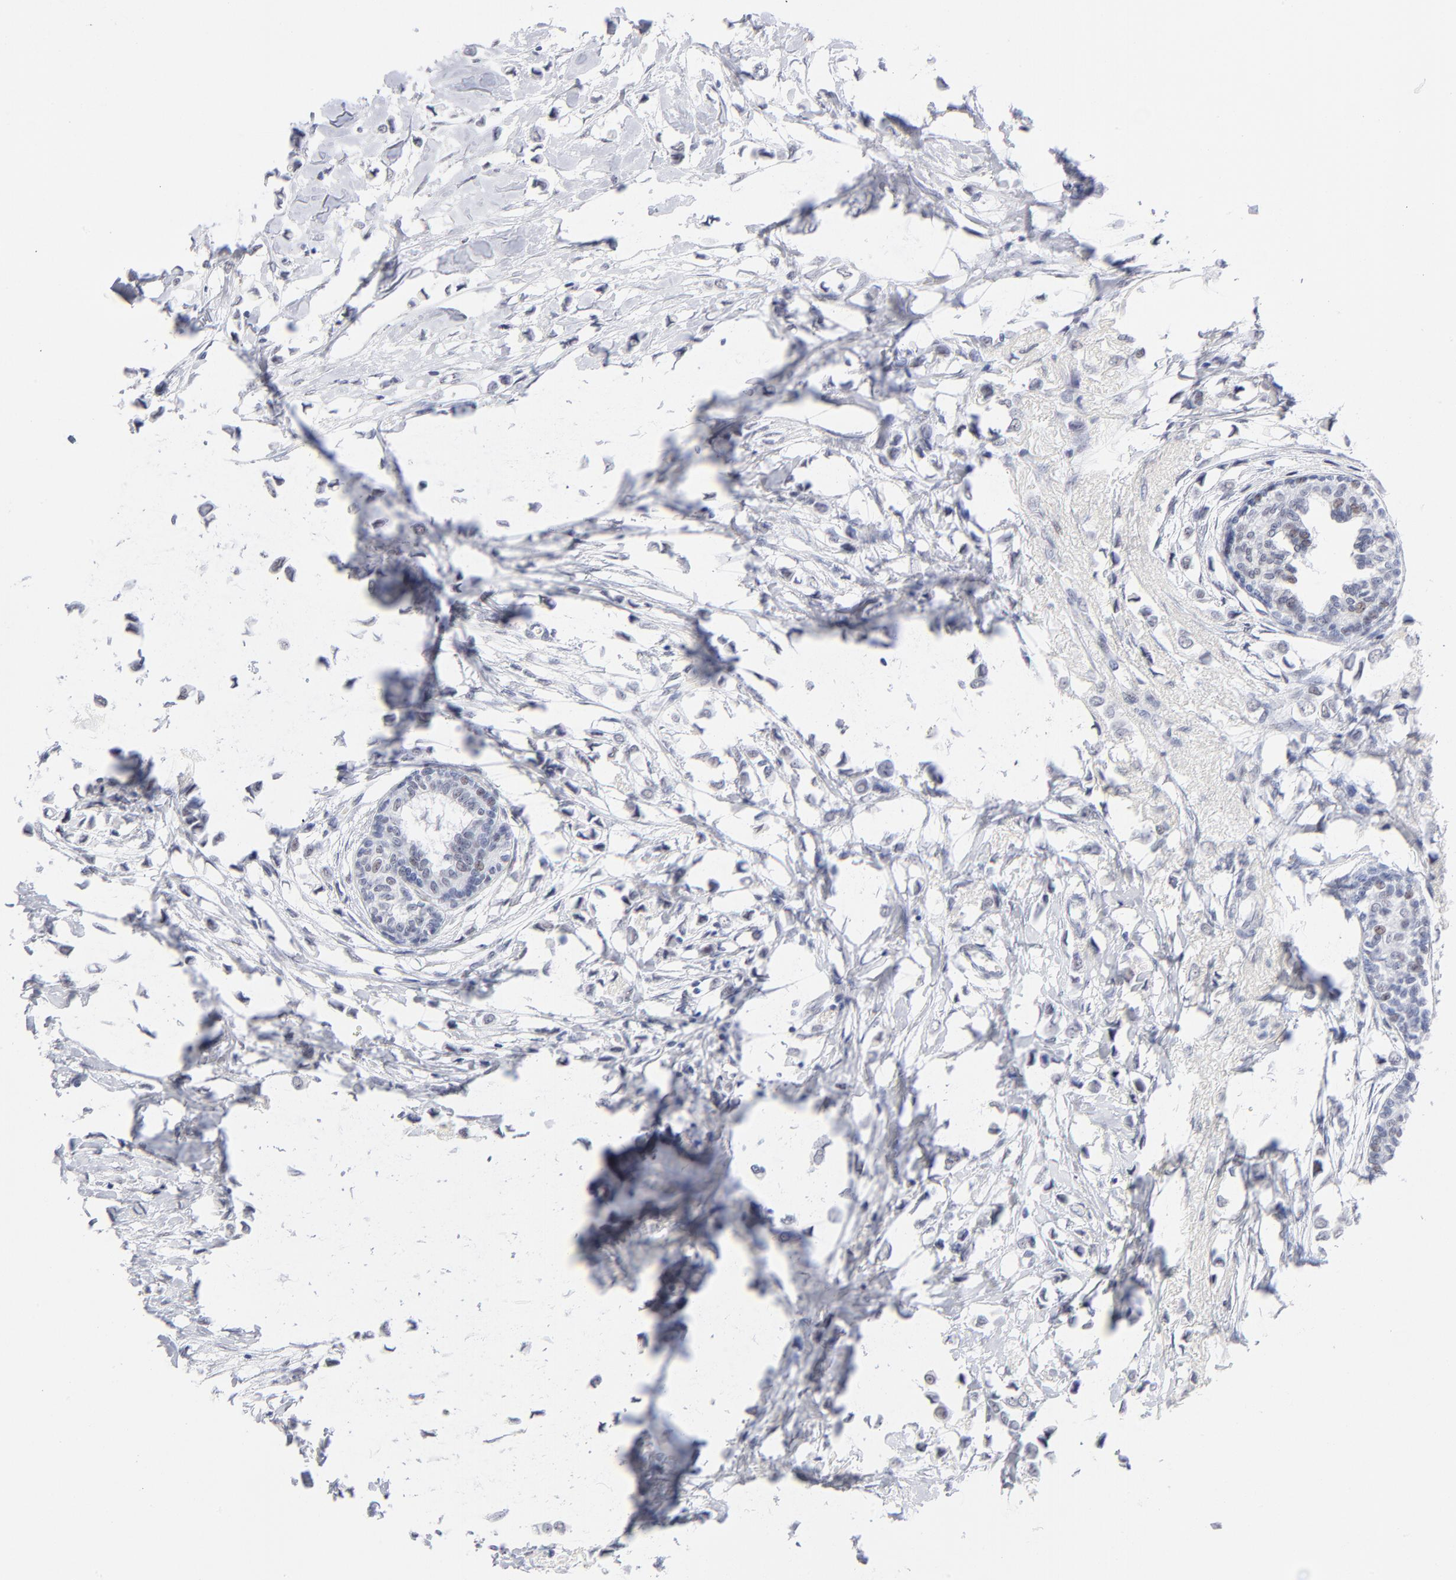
{"staining": {"intensity": "negative", "quantity": "none", "location": "none"}, "tissue": "breast cancer", "cell_type": "Tumor cells", "image_type": "cancer", "snomed": [{"axis": "morphology", "description": "Lobular carcinoma"}, {"axis": "topography", "description": "Breast"}], "caption": "An immunohistochemistry (IHC) photomicrograph of breast cancer (lobular carcinoma) is shown. There is no staining in tumor cells of breast cancer (lobular carcinoma).", "gene": "SNRPB", "patient": {"sex": "female", "age": 51}}